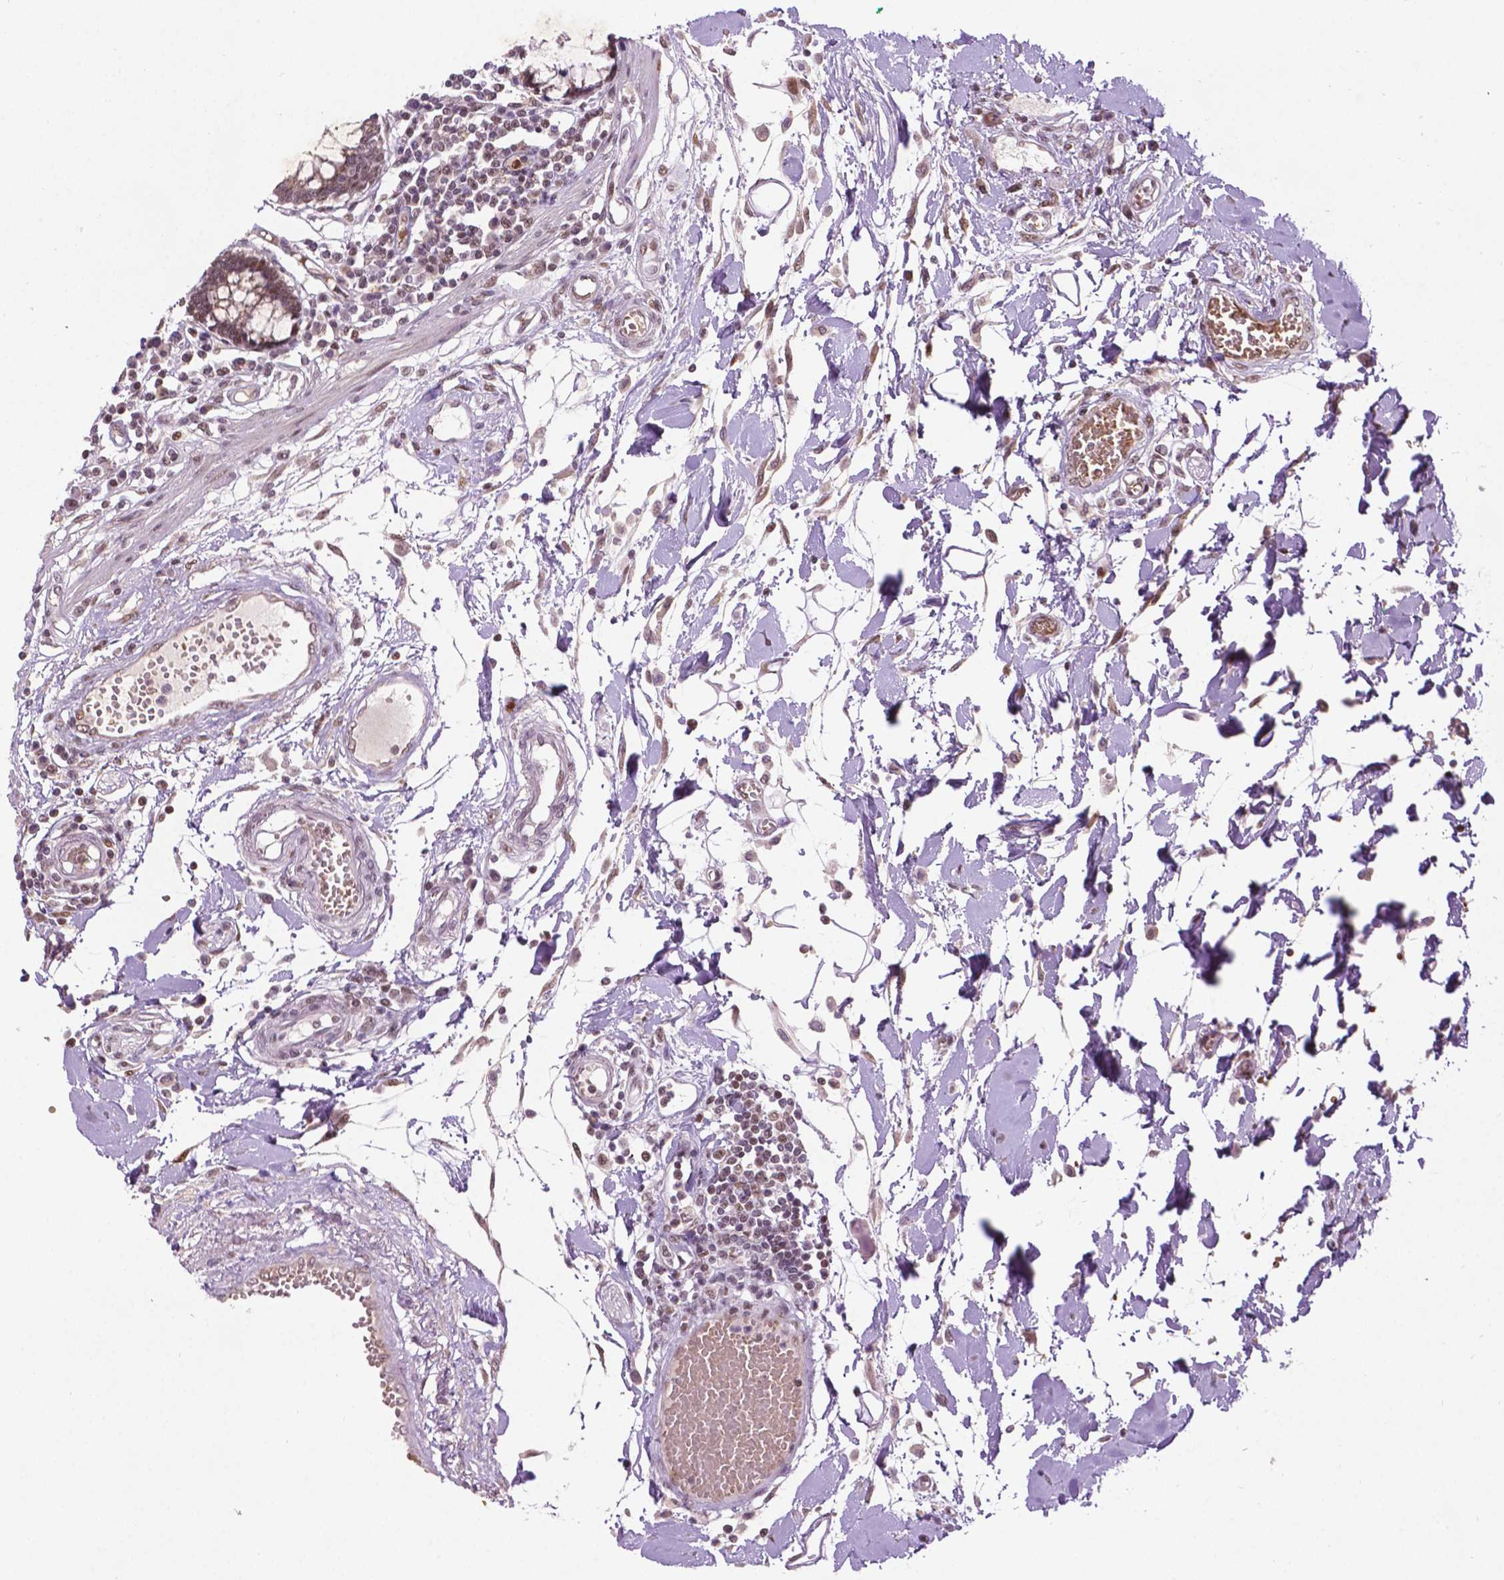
{"staining": {"intensity": "moderate", "quantity": ">75%", "location": "nuclear"}, "tissue": "colon", "cell_type": "Endothelial cells", "image_type": "normal", "snomed": [{"axis": "morphology", "description": "Normal tissue, NOS"}, {"axis": "morphology", "description": "Adenocarcinoma, NOS"}, {"axis": "topography", "description": "Colon"}], "caption": "This micrograph exhibits unremarkable colon stained with IHC to label a protein in brown. The nuclear of endothelial cells show moderate positivity for the protein. Nuclei are counter-stained blue.", "gene": "ZNF41", "patient": {"sex": "male", "age": 83}}